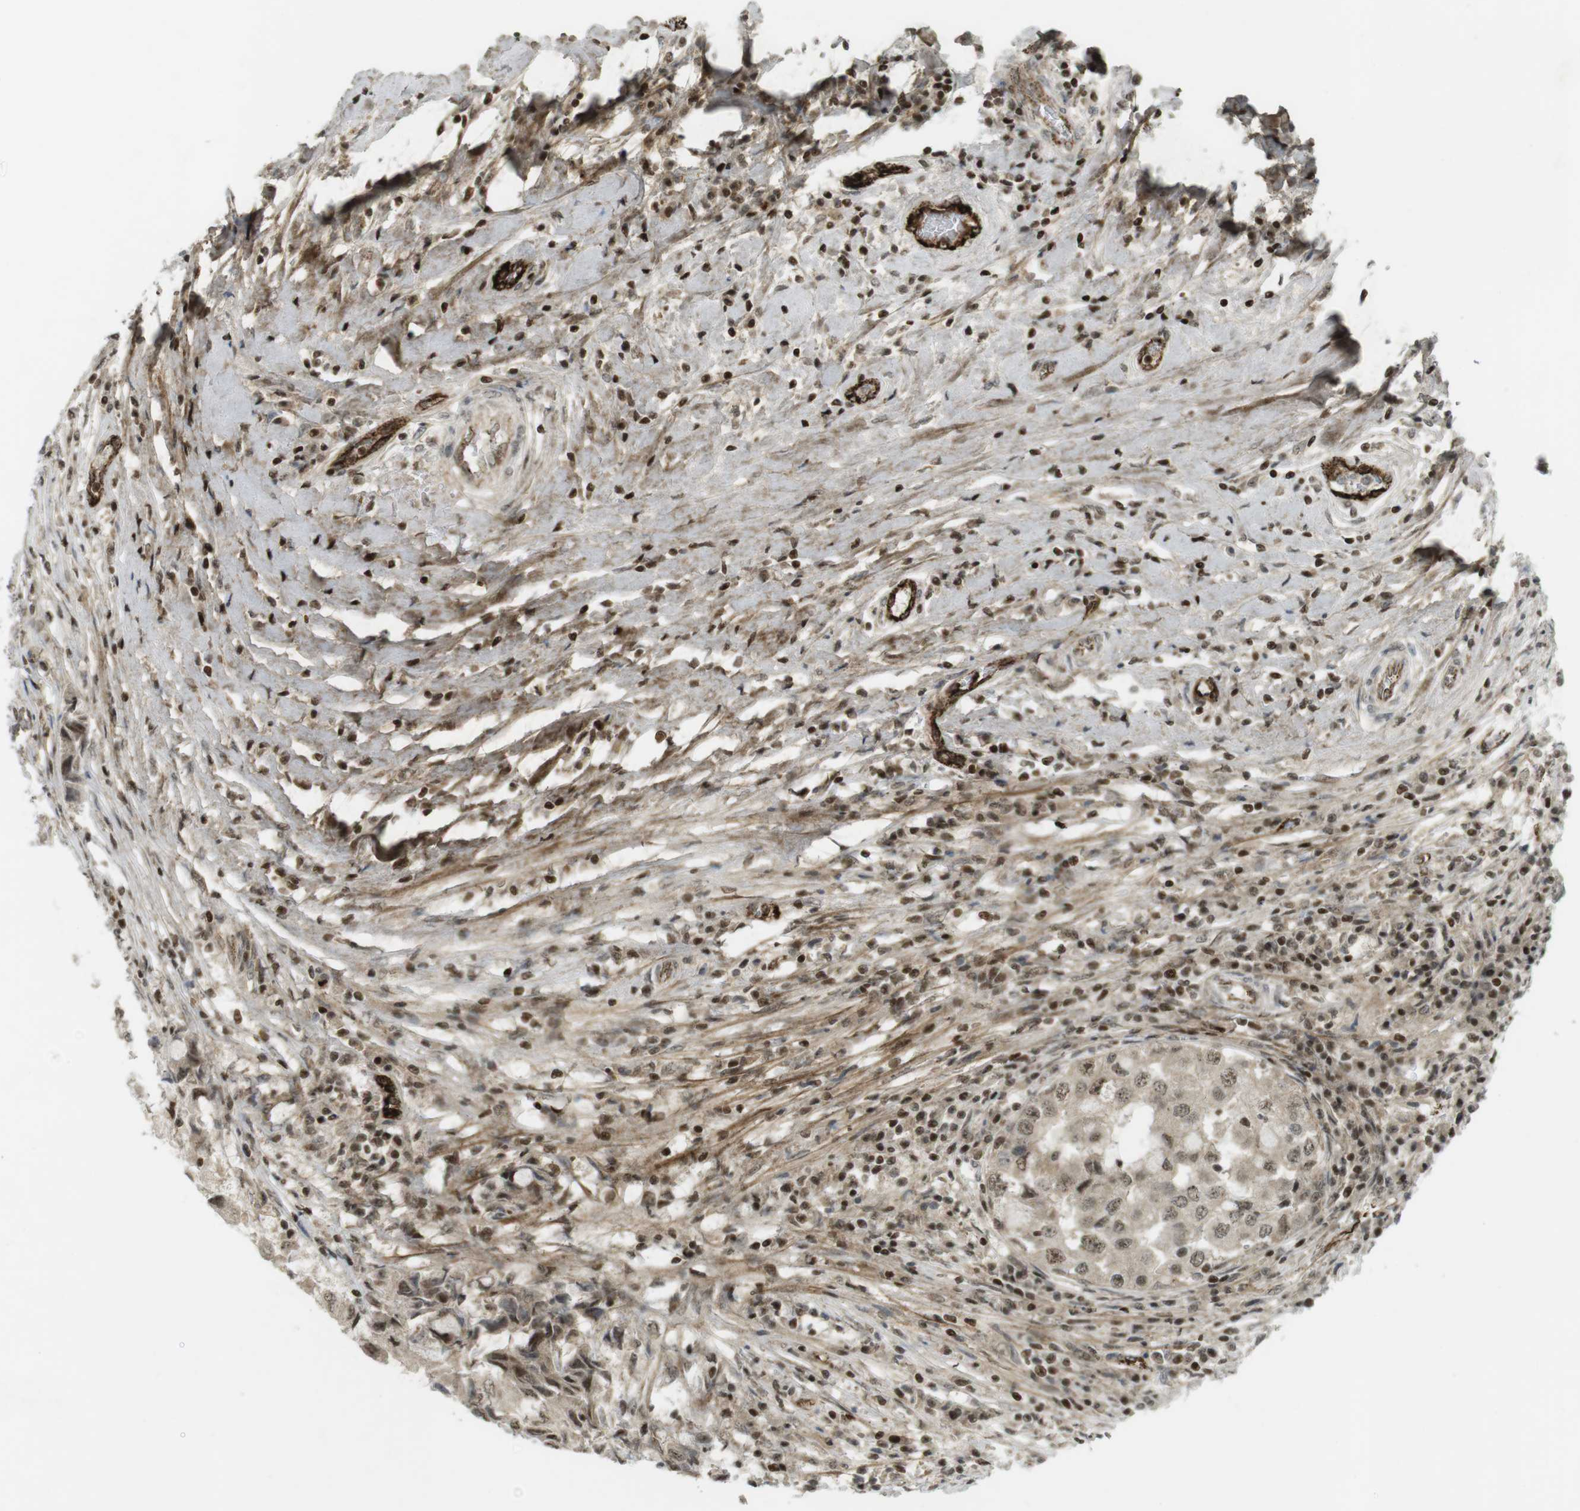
{"staining": {"intensity": "weak", "quantity": ">75%", "location": "cytoplasmic/membranous,nuclear"}, "tissue": "breast cancer", "cell_type": "Tumor cells", "image_type": "cancer", "snomed": [{"axis": "morphology", "description": "Duct carcinoma"}, {"axis": "topography", "description": "Breast"}], "caption": "Intraductal carcinoma (breast) stained for a protein displays weak cytoplasmic/membranous and nuclear positivity in tumor cells. The staining is performed using DAB (3,3'-diaminobenzidine) brown chromogen to label protein expression. The nuclei are counter-stained blue using hematoxylin.", "gene": "PPP1R13B", "patient": {"sex": "female", "age": 27}}